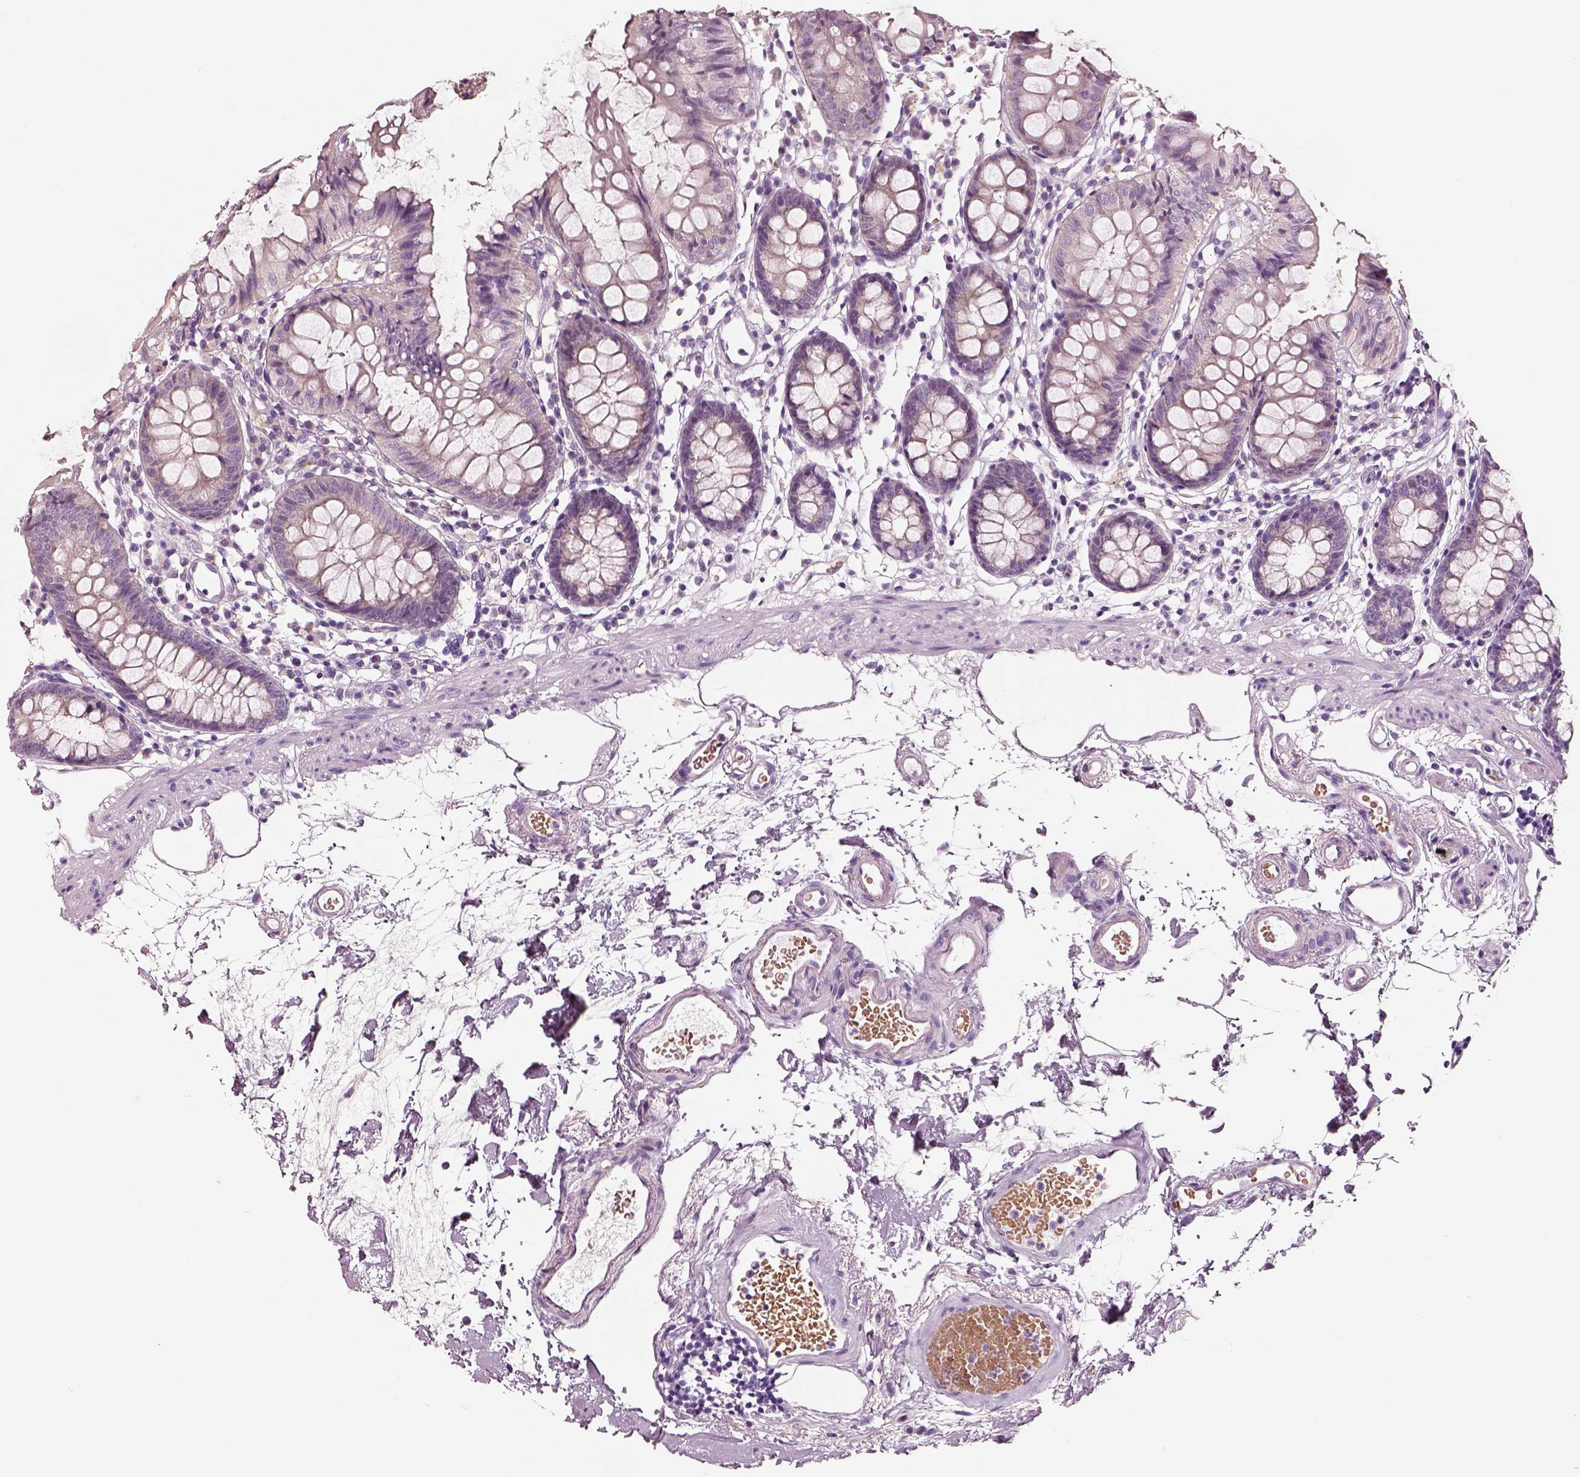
{"staining": {"intensity": "negative", "quantity": "none", "location": "none"}, "tissue": "colon", "cell_type": "Endothelial cells", "image_type": "normal", "snomed": [{"axis": "morphology", "description": "Normal tissue, NOS"}, {"axis": "topography", "description": "Colon"}], "caption": "IHC of unremarkable human colon shows no staining in endothelial cells. (Brightfield microscopy of DAB (3,3'-diaminobenzidine) immunohistochemistry at high magnification).", "gene": "ELSPBP1", "patient": {"sex": "female", "age": 84}}